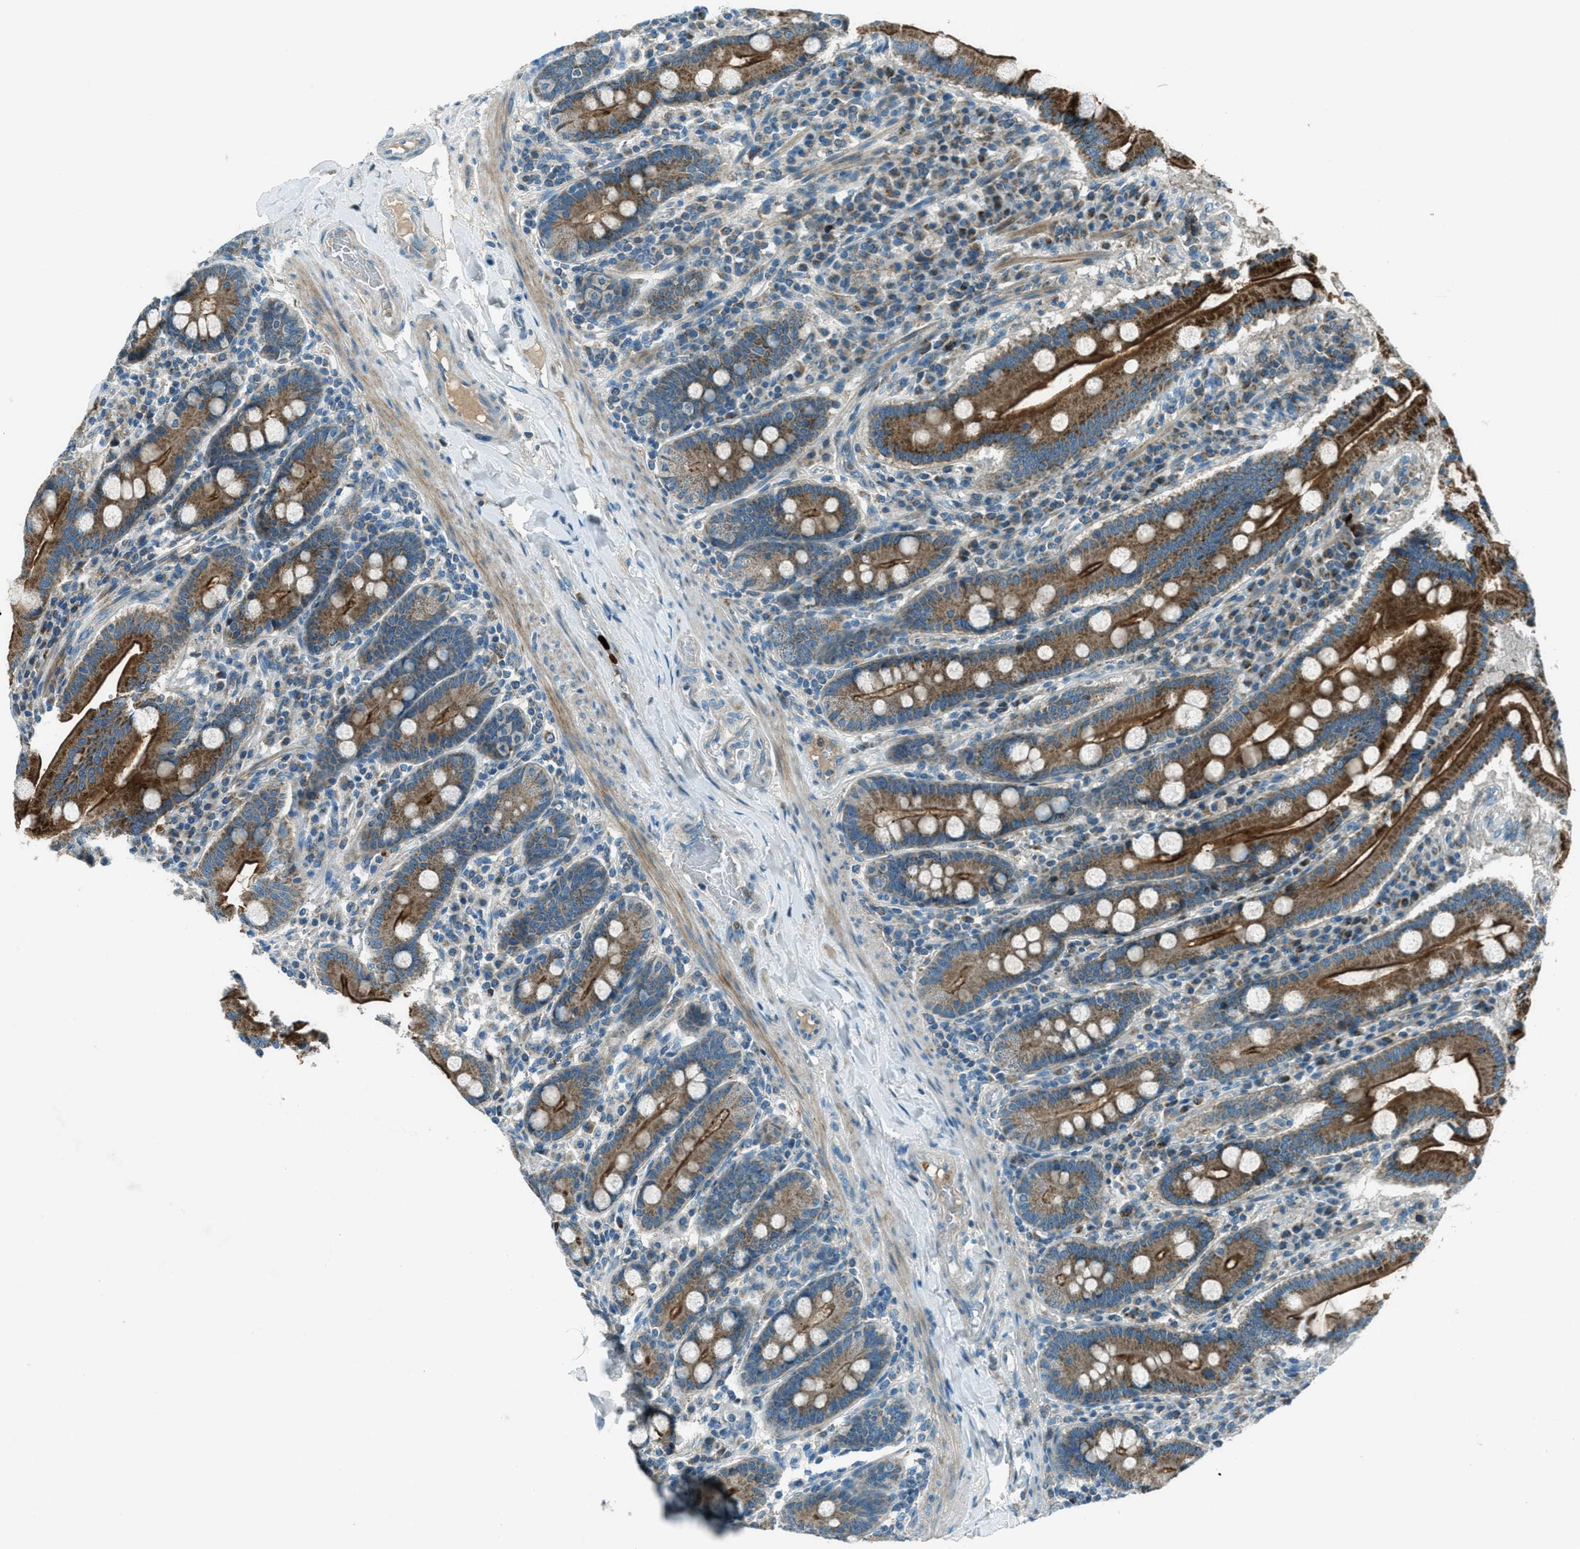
{"staining": {"intensity": "strong", "quantity": ">75%", "location": "cytoplasmic/membranous"}, "tissue": "duodenum", "cell_type": "Glandular cells", "image_type": "normal", "snomed": [{"axis": "morphology", "description": "Normal tissue, NOS"}, {"axis": "topography", "description": "Duodenum"}], "caption": "An image of human duodenum stained for a protein reveals strong cytoplasmic/membranous brown staining in glandular cells. (DAB IHC, brown staining for protein, blue staining for nuclei).", "gene": "FAR1", "patient": {"sex": "male", "age": 50}}